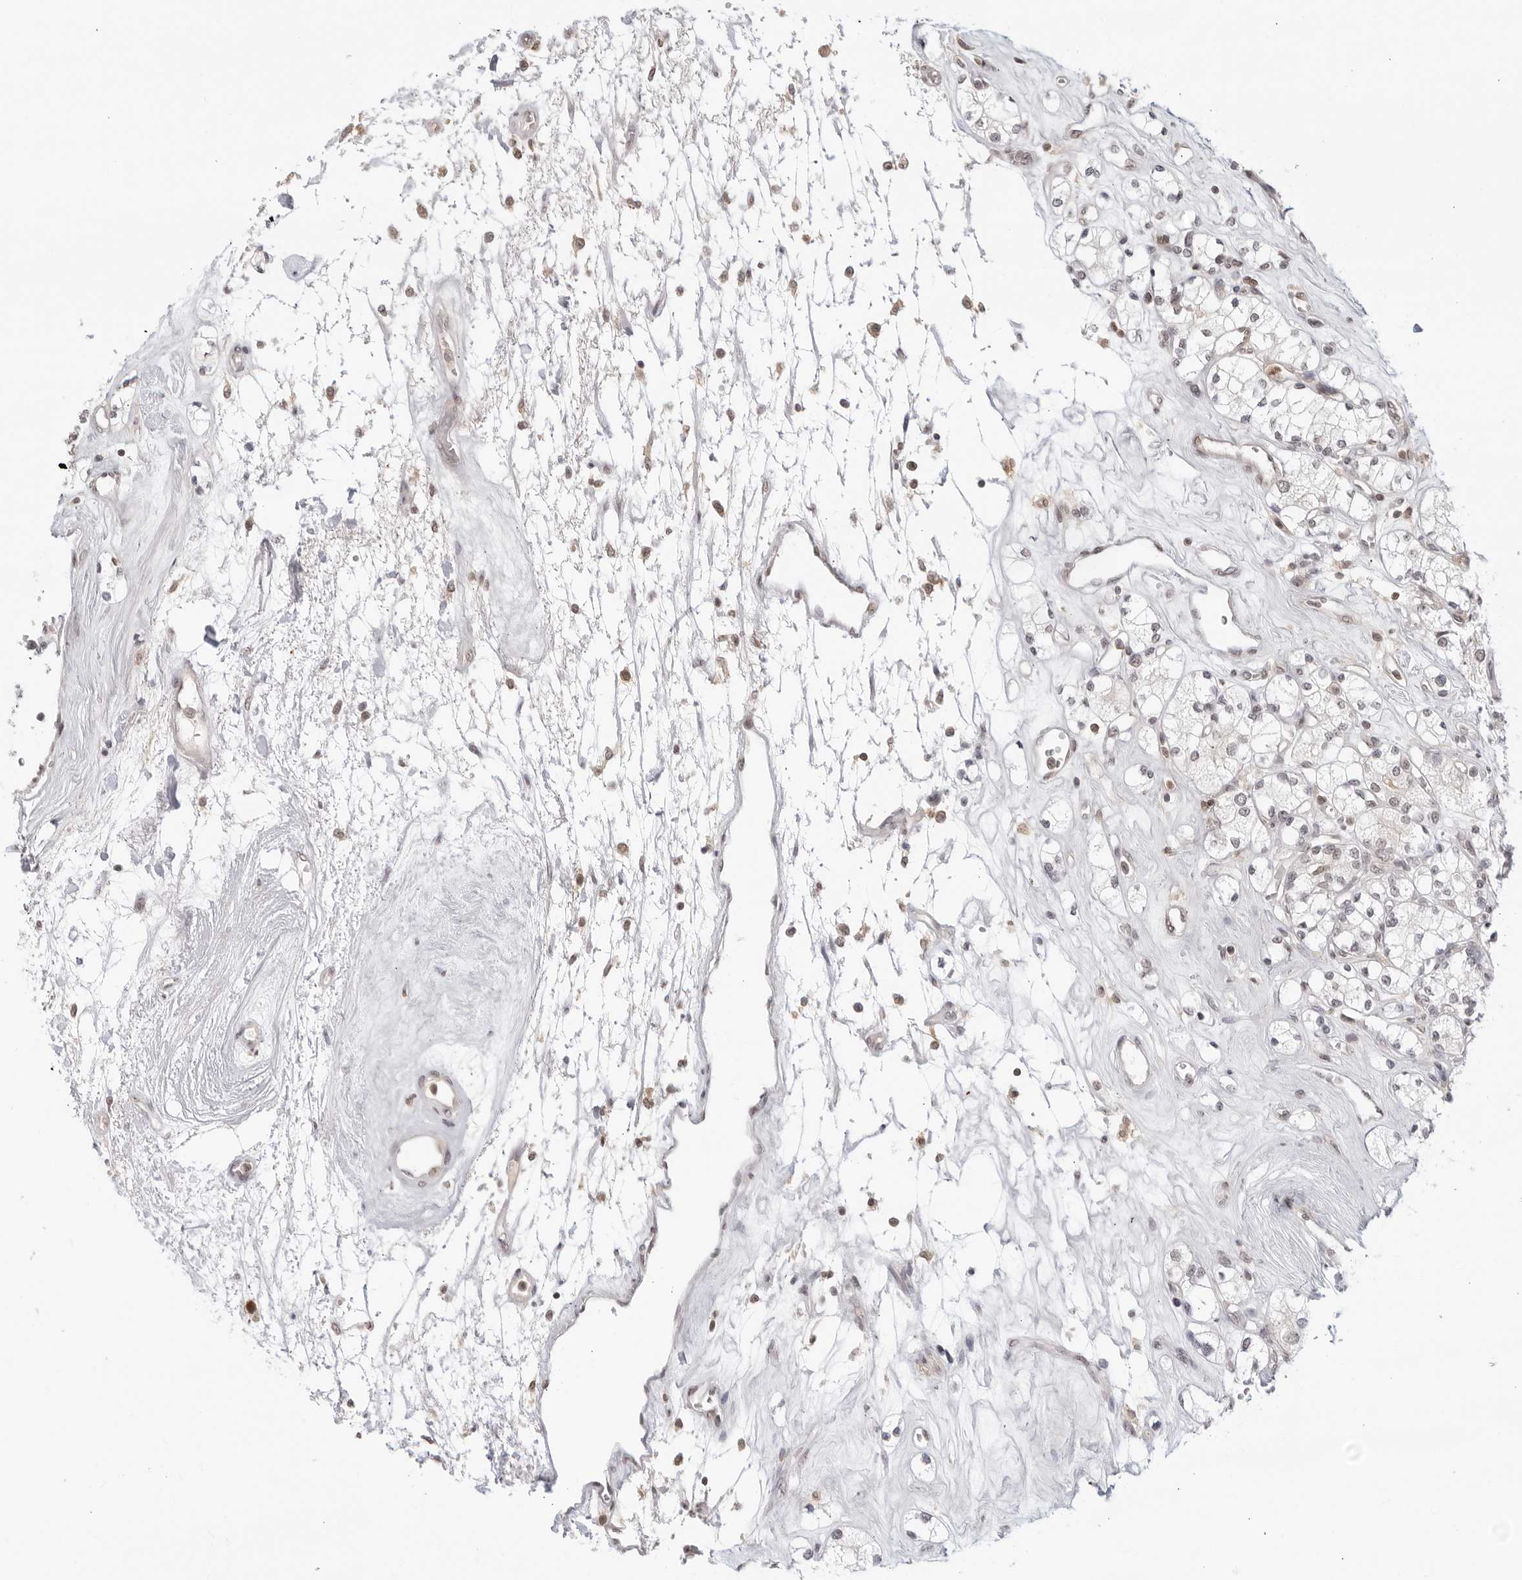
{"staining": {"intensity": "negative", "quantity": "none", "location": "none"}, "tissue": "renal cancer", "cell_type": "Tumor cells", "image_type": "cancer", "snomed": [{"axis": "morphology", "description": "Adenocarcinoma, NOS"}, {"axis": "topography", "description": "Kidney"}], "caption": "Immunohistochemical staining of human adenocarcinoma (renal) reveals no significant positivity in tumor cells.", "gene": "CC2D1B", "patient": {"sex": "male", "age": 77}}